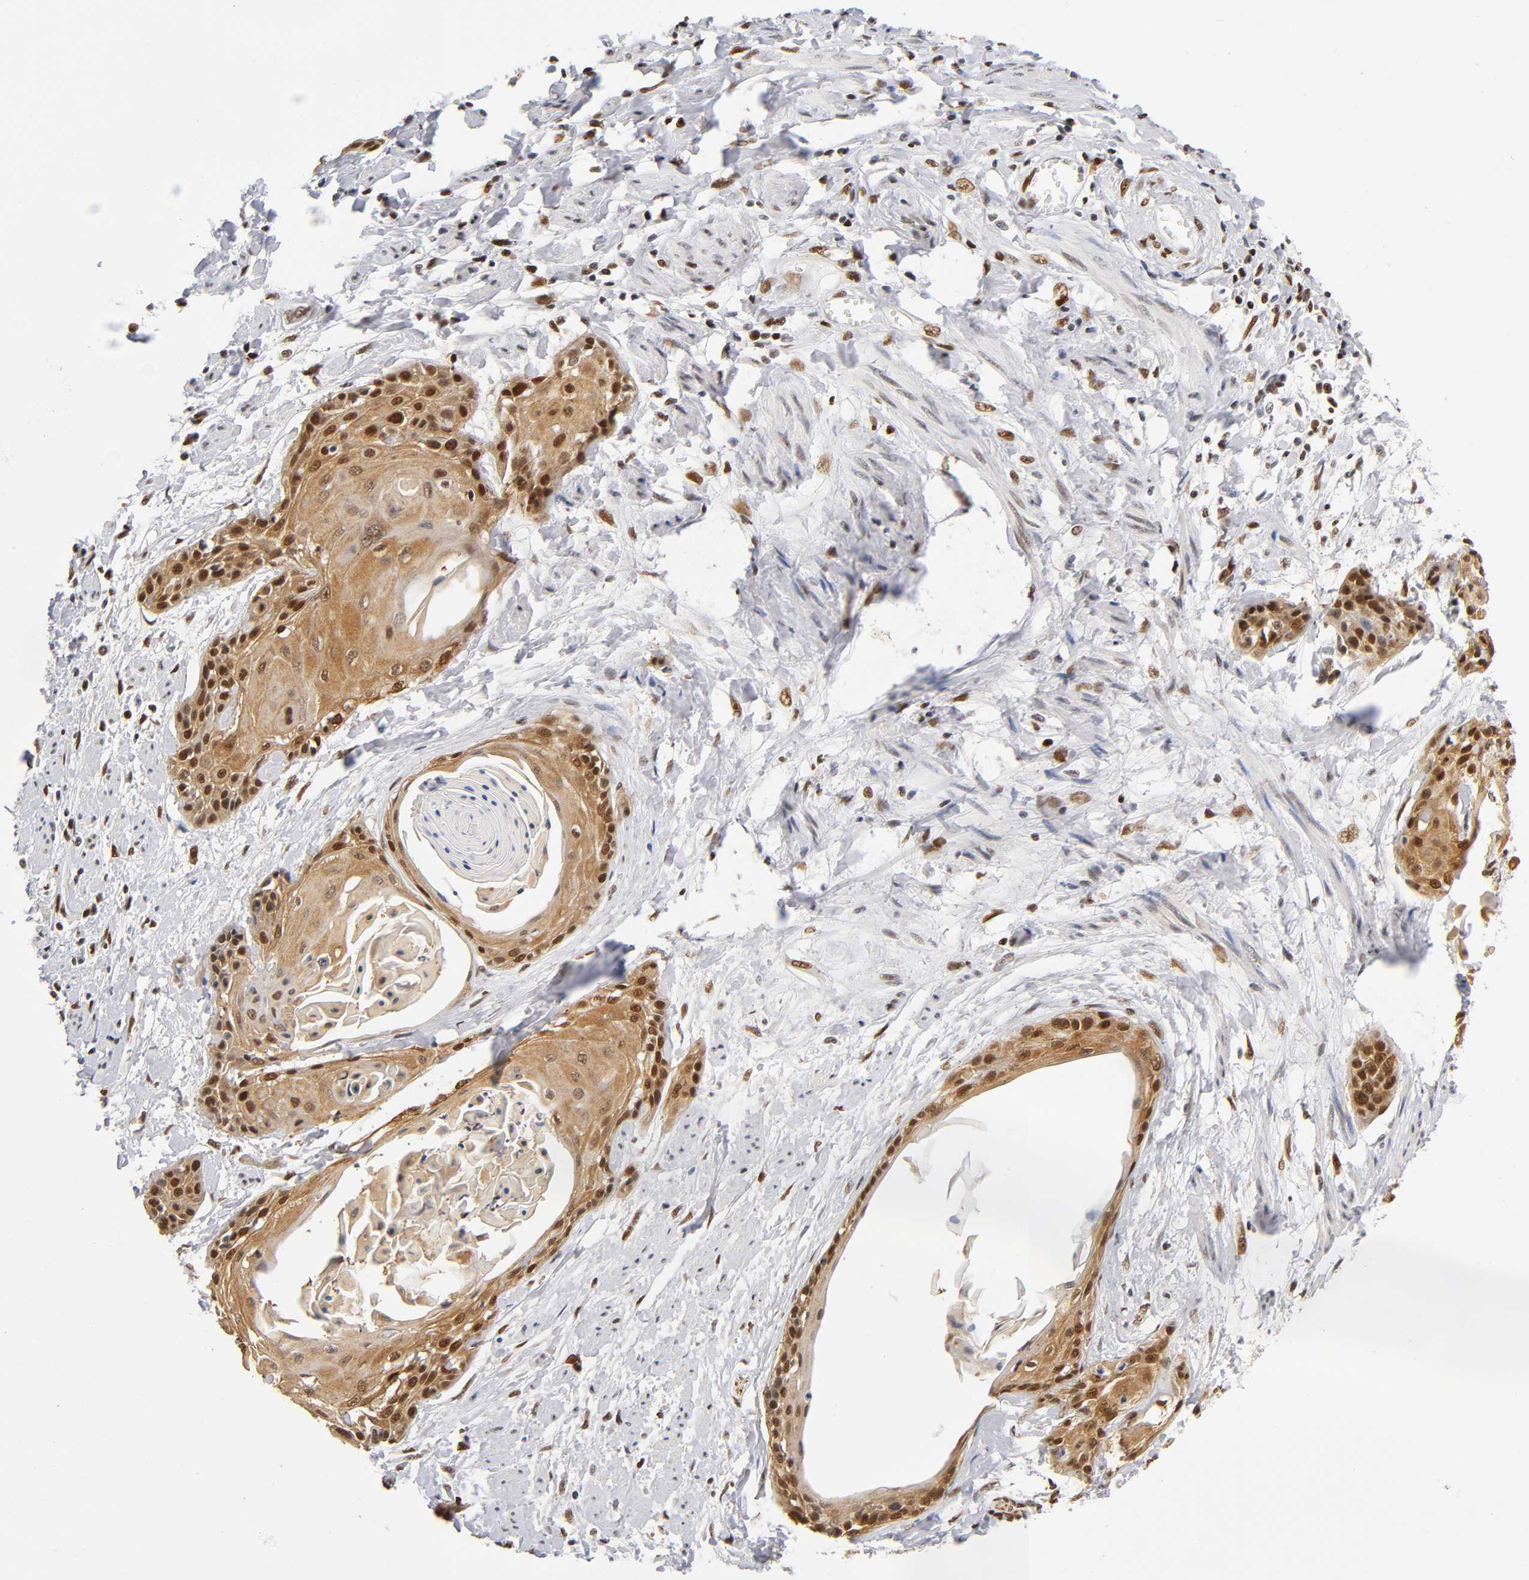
{"staining": {"intensity": "strong", "quantity": ">75%", "location": "cytoplasmic/membranous,nuclear"}, "tissue": "cervical cancer", "cell_type": "Tumor cells", "image_type": "cancer", "snomed": [{"axis": "morphology", "description": "Squamous cell carcinoma, NOS"}, {"axis": "topography", "description": "Cervix"}], "caption": "A high-resolution photomicrograph shows IHC staining of cervical squamous cell carcinoma, which reveals strong cytoplasmic/membranous and nuclear staining in about >75% of tumor cells.", "gene": "NR3C1", "patient": {"sex": "female", "age": 57}}